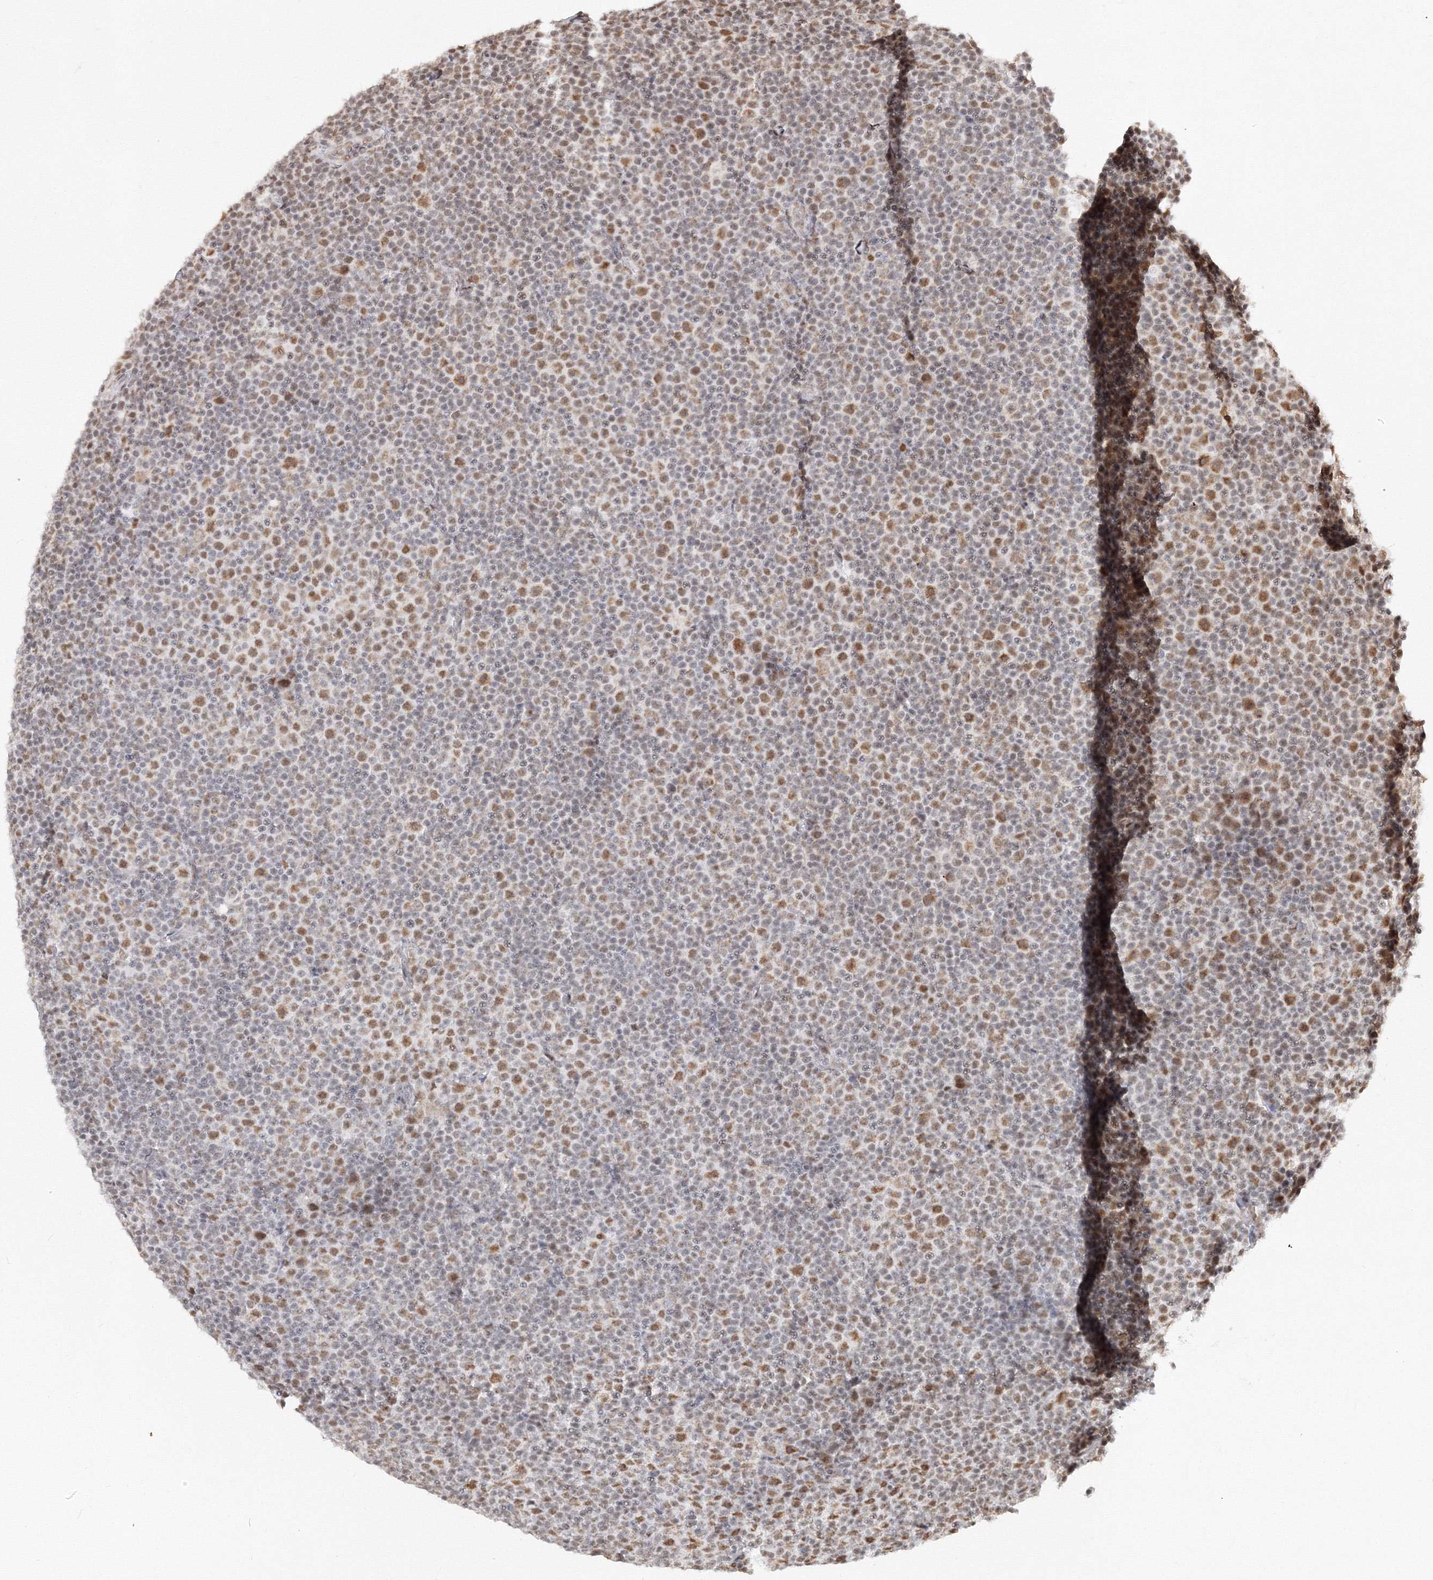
{"staining": {"intensity": "moderate", "quantity": ">75%", "location": "nuclear"}, "tissue": "lymphoma", "cell_type": "Tumor cells", "image_type": "cancer", "snomed": [{"axis": "morphology", "description": "Malignant lymphoma, non-Hodgkin's type, Low grade"}, {"axis": "topography", "description": "Lymph node"}], "caption": "Human lymphoma stained for a protein (brown) reveals moderate nuclear positive positivity in about >75% of tumor cells.", "gene": "PPP4R2", "patient": {"sex": "female", "age": 67}}